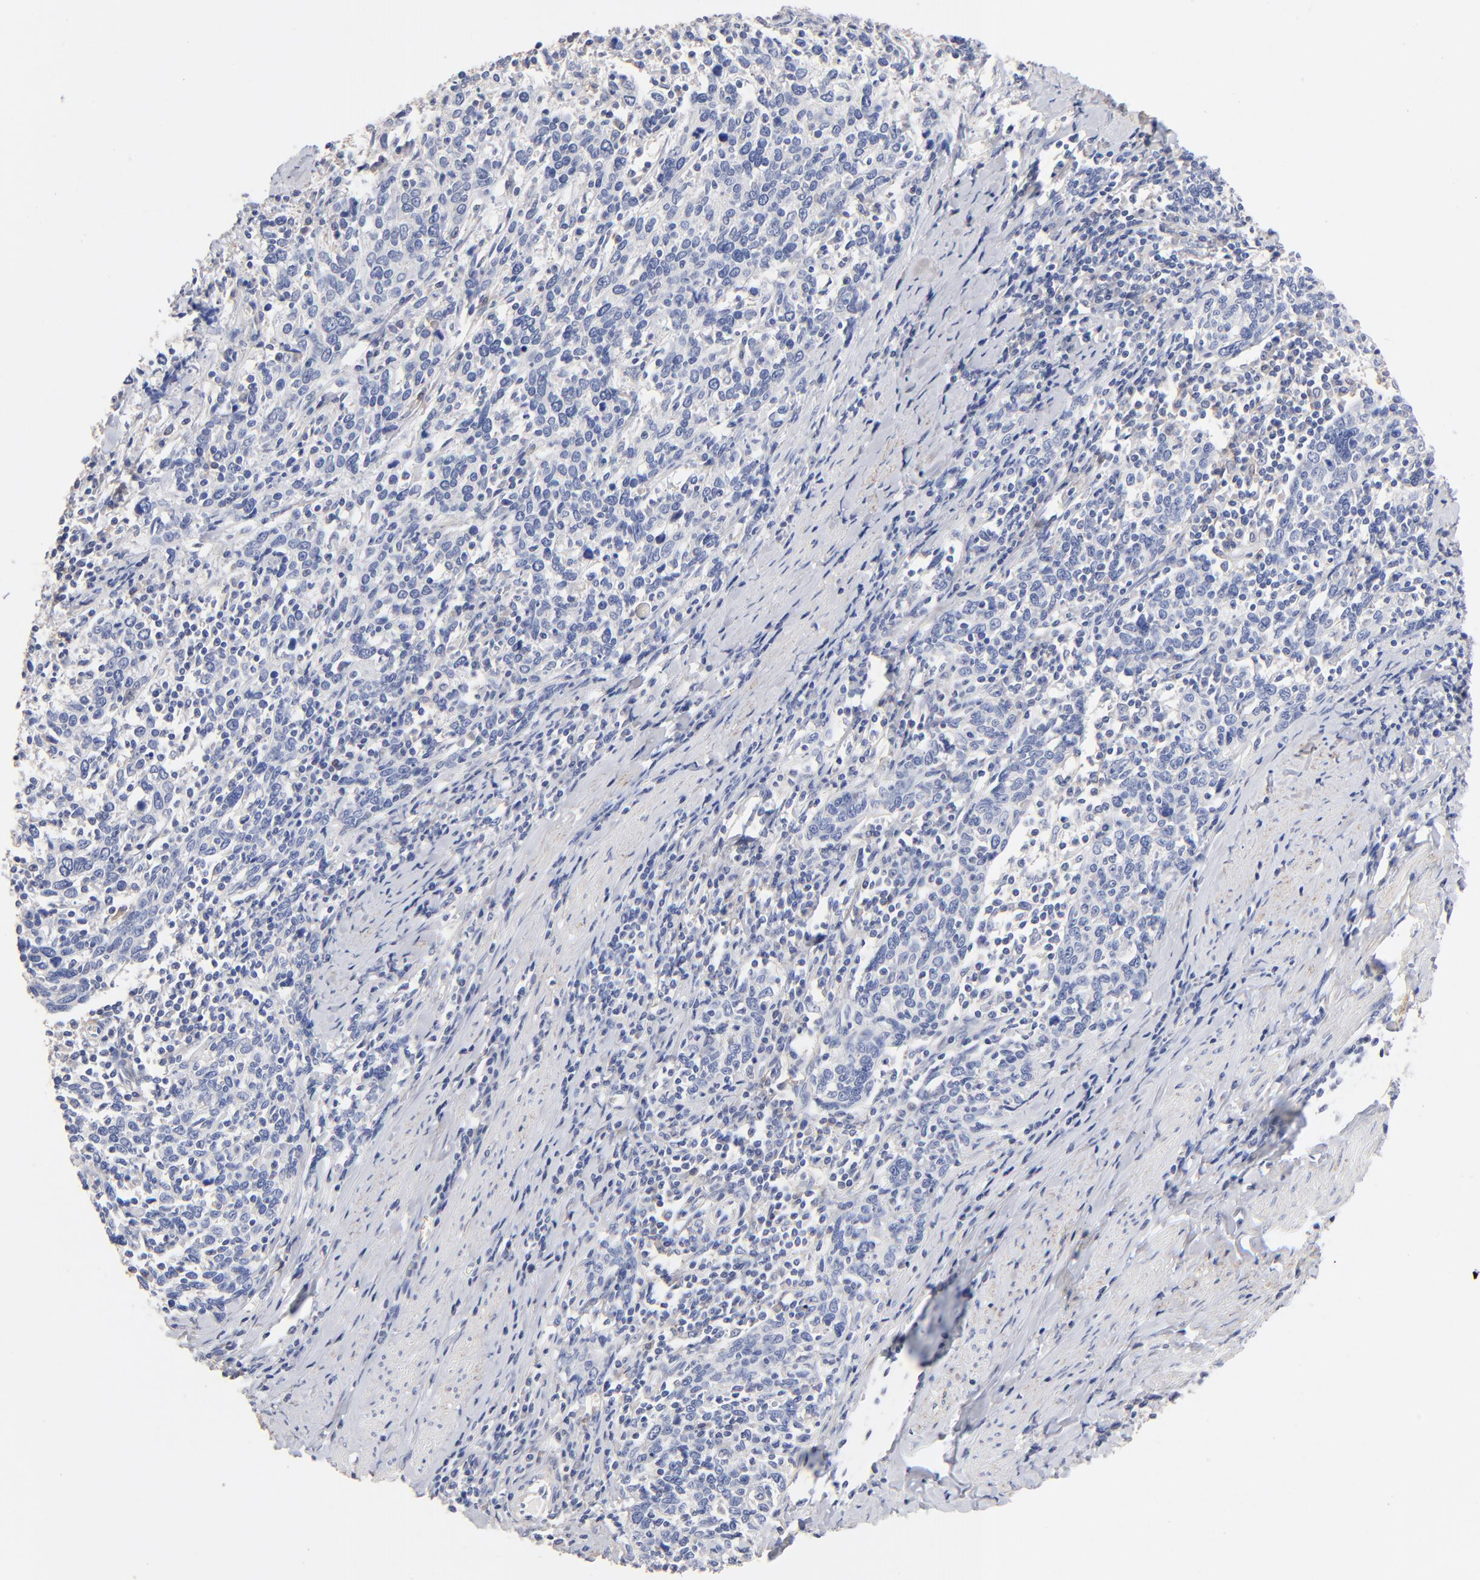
{"staining": {"intensity": "negative", "quantity": "none", "location": "none"}, "tissue": "cervical cancer", "cell_type": "Tumor cells", "image_type": "cancer", "snomed": [{"axis": "morphology", "description": "Squamous cell carcinoma, NOS"}, {"axis": "topography", "description": "Cervix"}], "caption": "There is no significant staining in tumor cells of cervical cancer (squamous cell carcinoma).", "gene": "ITGA8", "patient": {"sex": "female", "age": 41}}